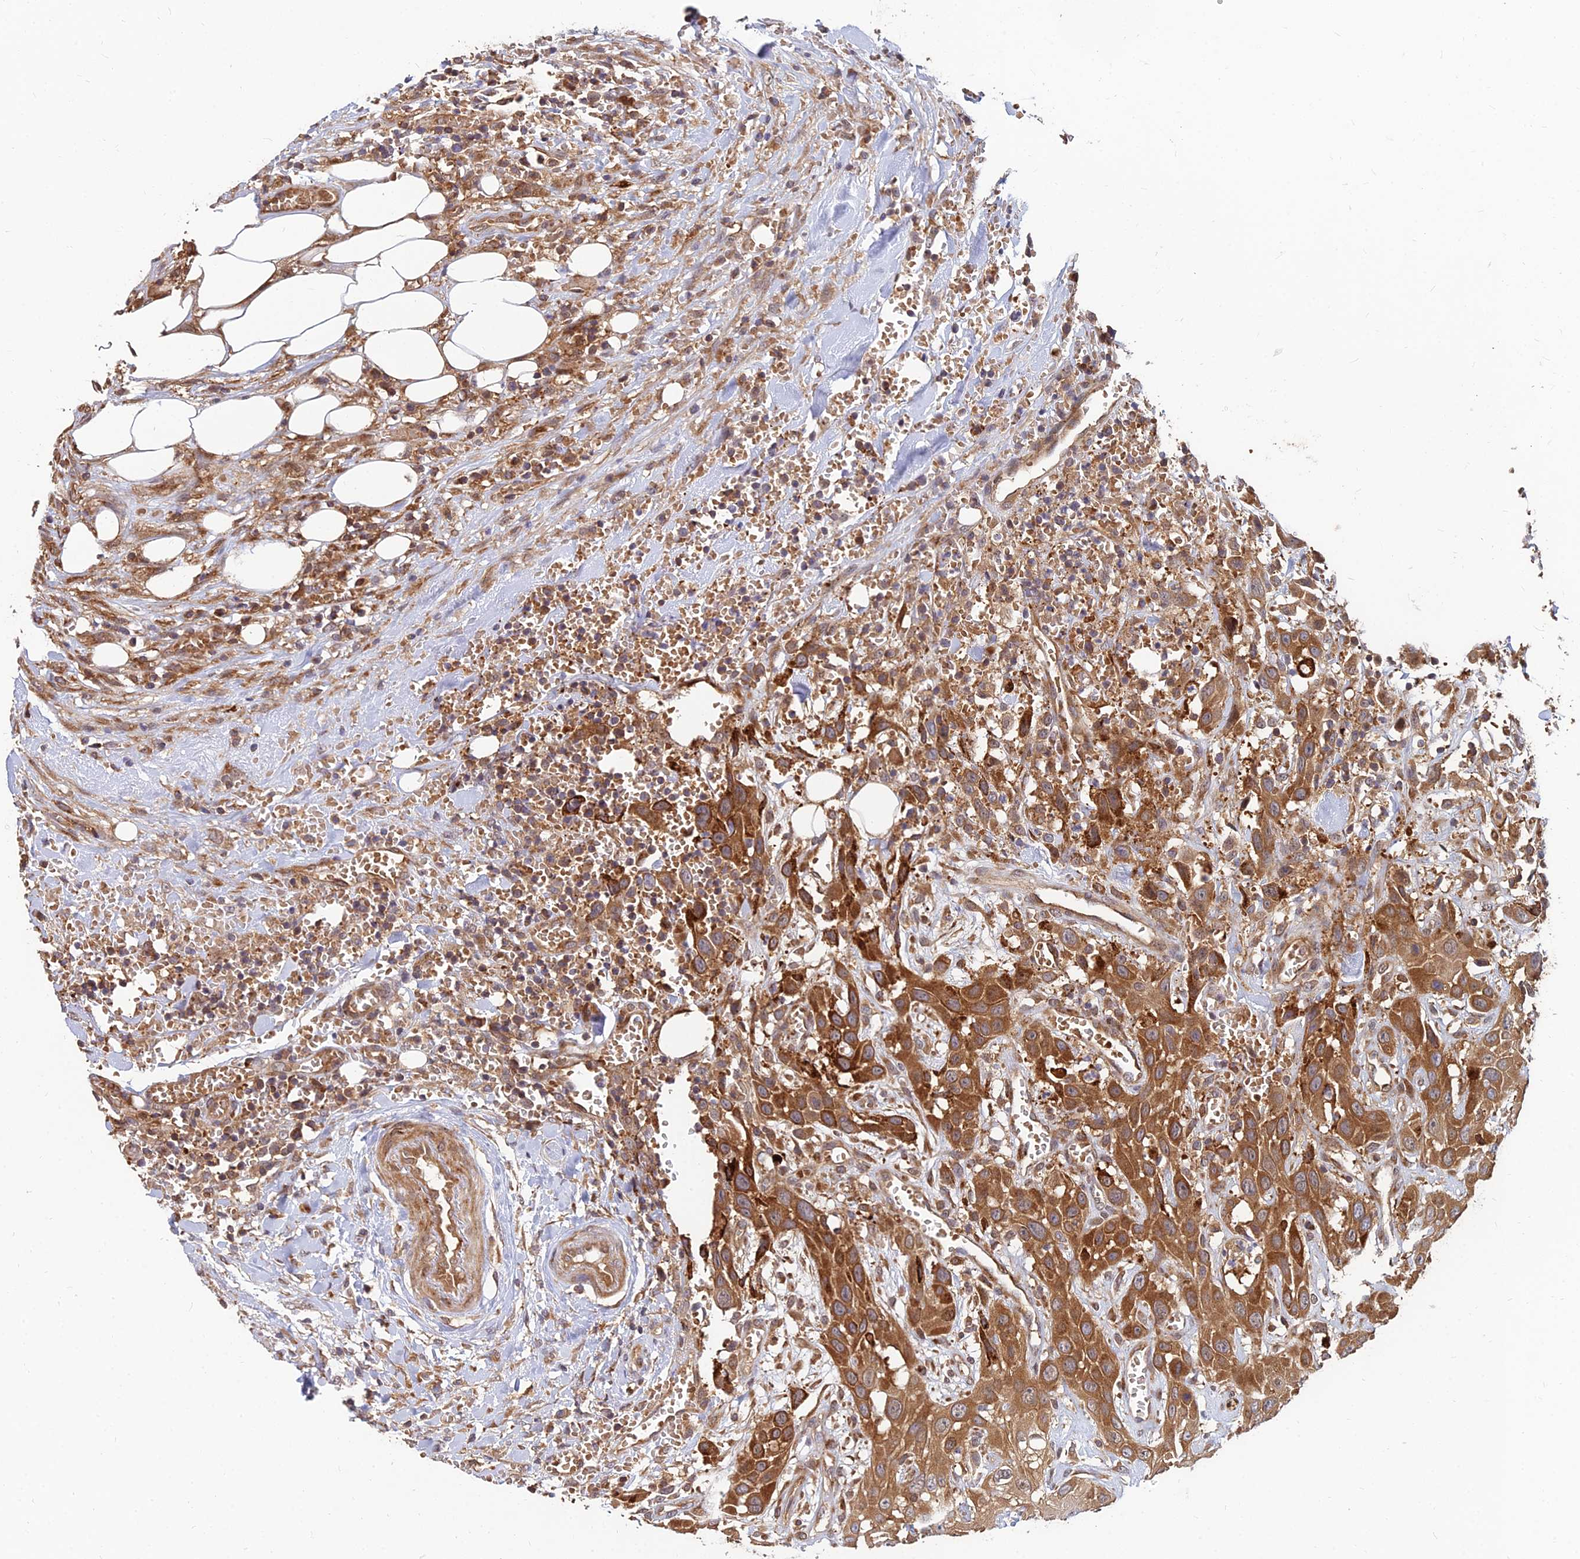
{"staining": {"intensity": "strong", "quantity": ">75%", "location": "cytoplasmic/membranous"}, "tissue": "head and neck cancer", "cell_type": "Tumor cells", "image_type": "cancer", "snomed": [{"axis": "morphology", "description": "Squamous cell carcinoma, NOS"}, {"axis": "topography", "description": "Head-Neck"}], "caption": "Immunohistochemistry staining of head and neck cancer (squamous cell carcinoma), which demonstrates high levels of strong cytoplasmic/membranous expression in about >75% of tumor cells indicating strong cytoplasmic/membranous protein staining. The staining was performed using DAB (brown) for protein detection and nuclei were counterstained in hematoxylin (blue).", "gene": "CCT6B", "patient": {"sex": "male", "age": 81}}